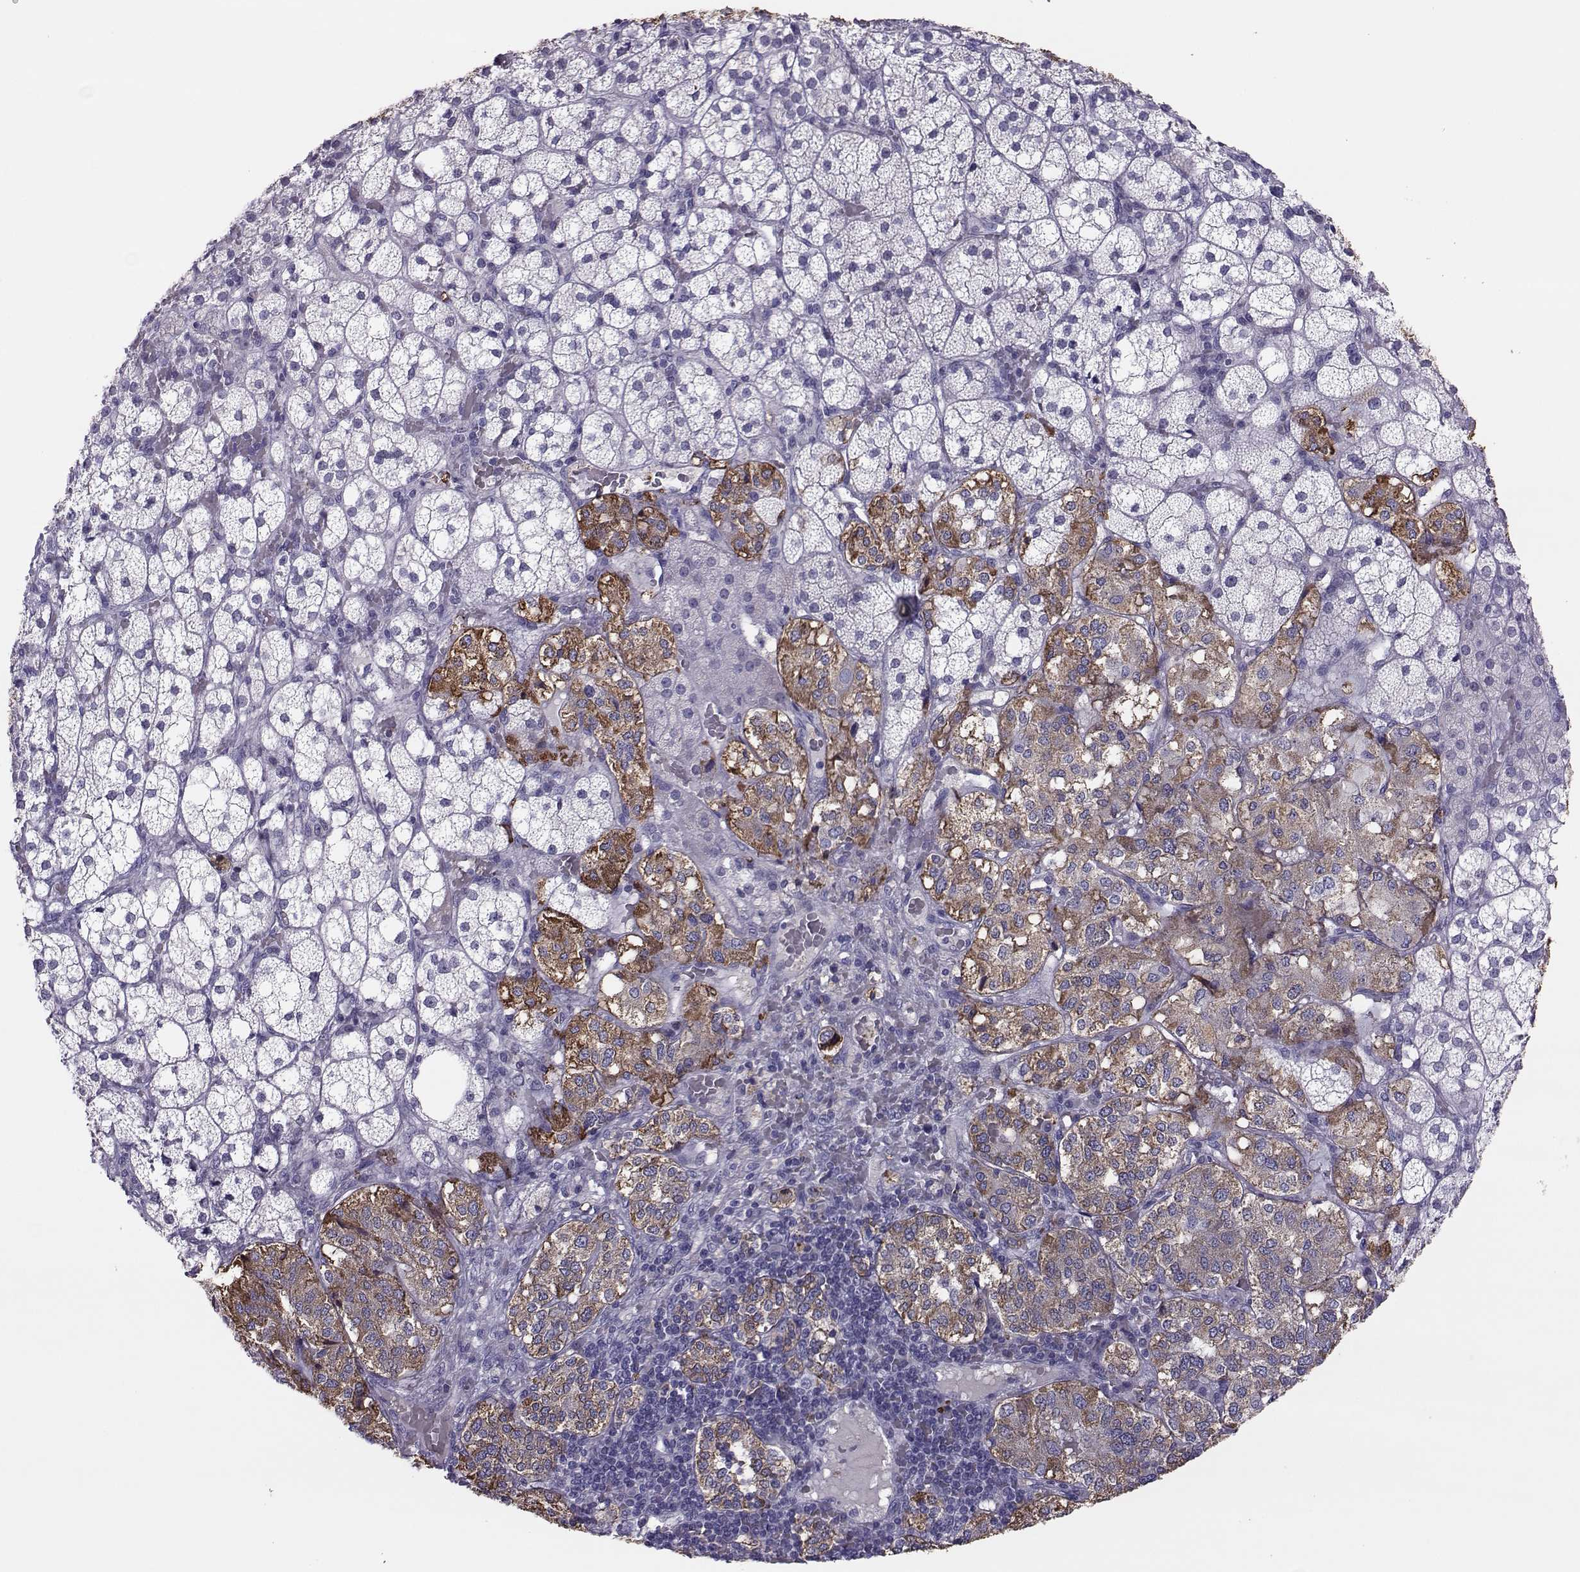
{"staining": {"intensity": "moderate", "quantity": "25%-75%", "location": "cytoplasmic/membranous"}, "tissue": "adrenal gland", "cell_type": "Glandular cells", "image_type": "normal", "snomed": [{"axis": "morphology", "description": "Normal tissue, NOS"}, {"axis": "topography", "description": "Adrenal gland"}], "caption": "This is an image of immunohistochemistry (IHC) staining of unremarkable adrenal gland, which shows moderate staining in the cytoplasmic/membranous of glandular cells.", "gene": "TRPM7", "patient": {"sex": "male", "age": 53}}